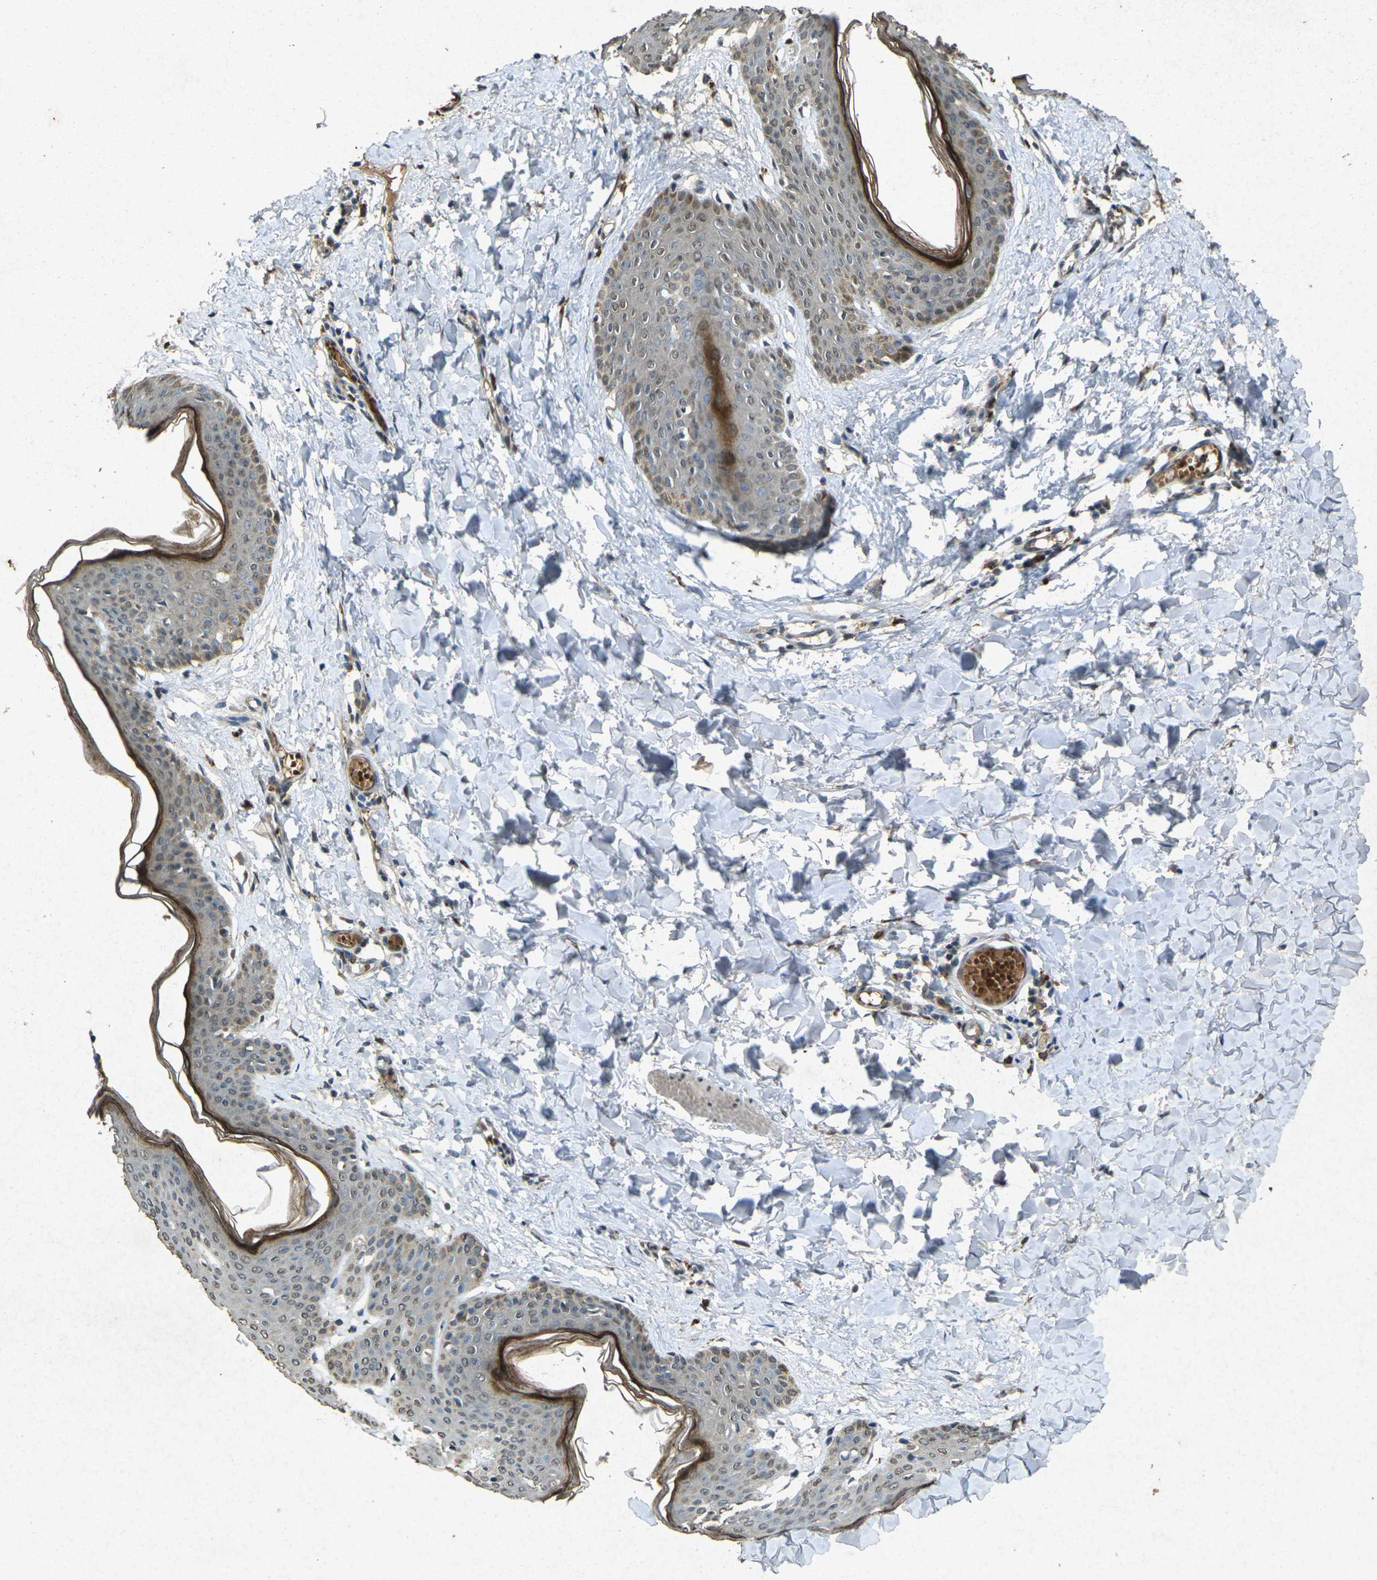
{"staining": {"intensity": "weak", "quantity": ">75%", "location": "cytoplasmic/membranous"}, "tissue": "skin", "cell_type": "Fibroblasts", "image_type": "normal", "snomed": [{"axis": "morphology", "description": "Normal tissue, NOS"}, {"axis": "topography", "description": "Skin"}], "caption": "Immunohistochemistry micrograph of normal skin: skin stained using IHC shows low levels of weak protein expression localized specifically in the cytoplasmic/membranous of fibroblasts, appearing as a cytoplasmic/membranous brown color.", "gene": "RGMA", "patient": {"sex": "female", "age": 17}}